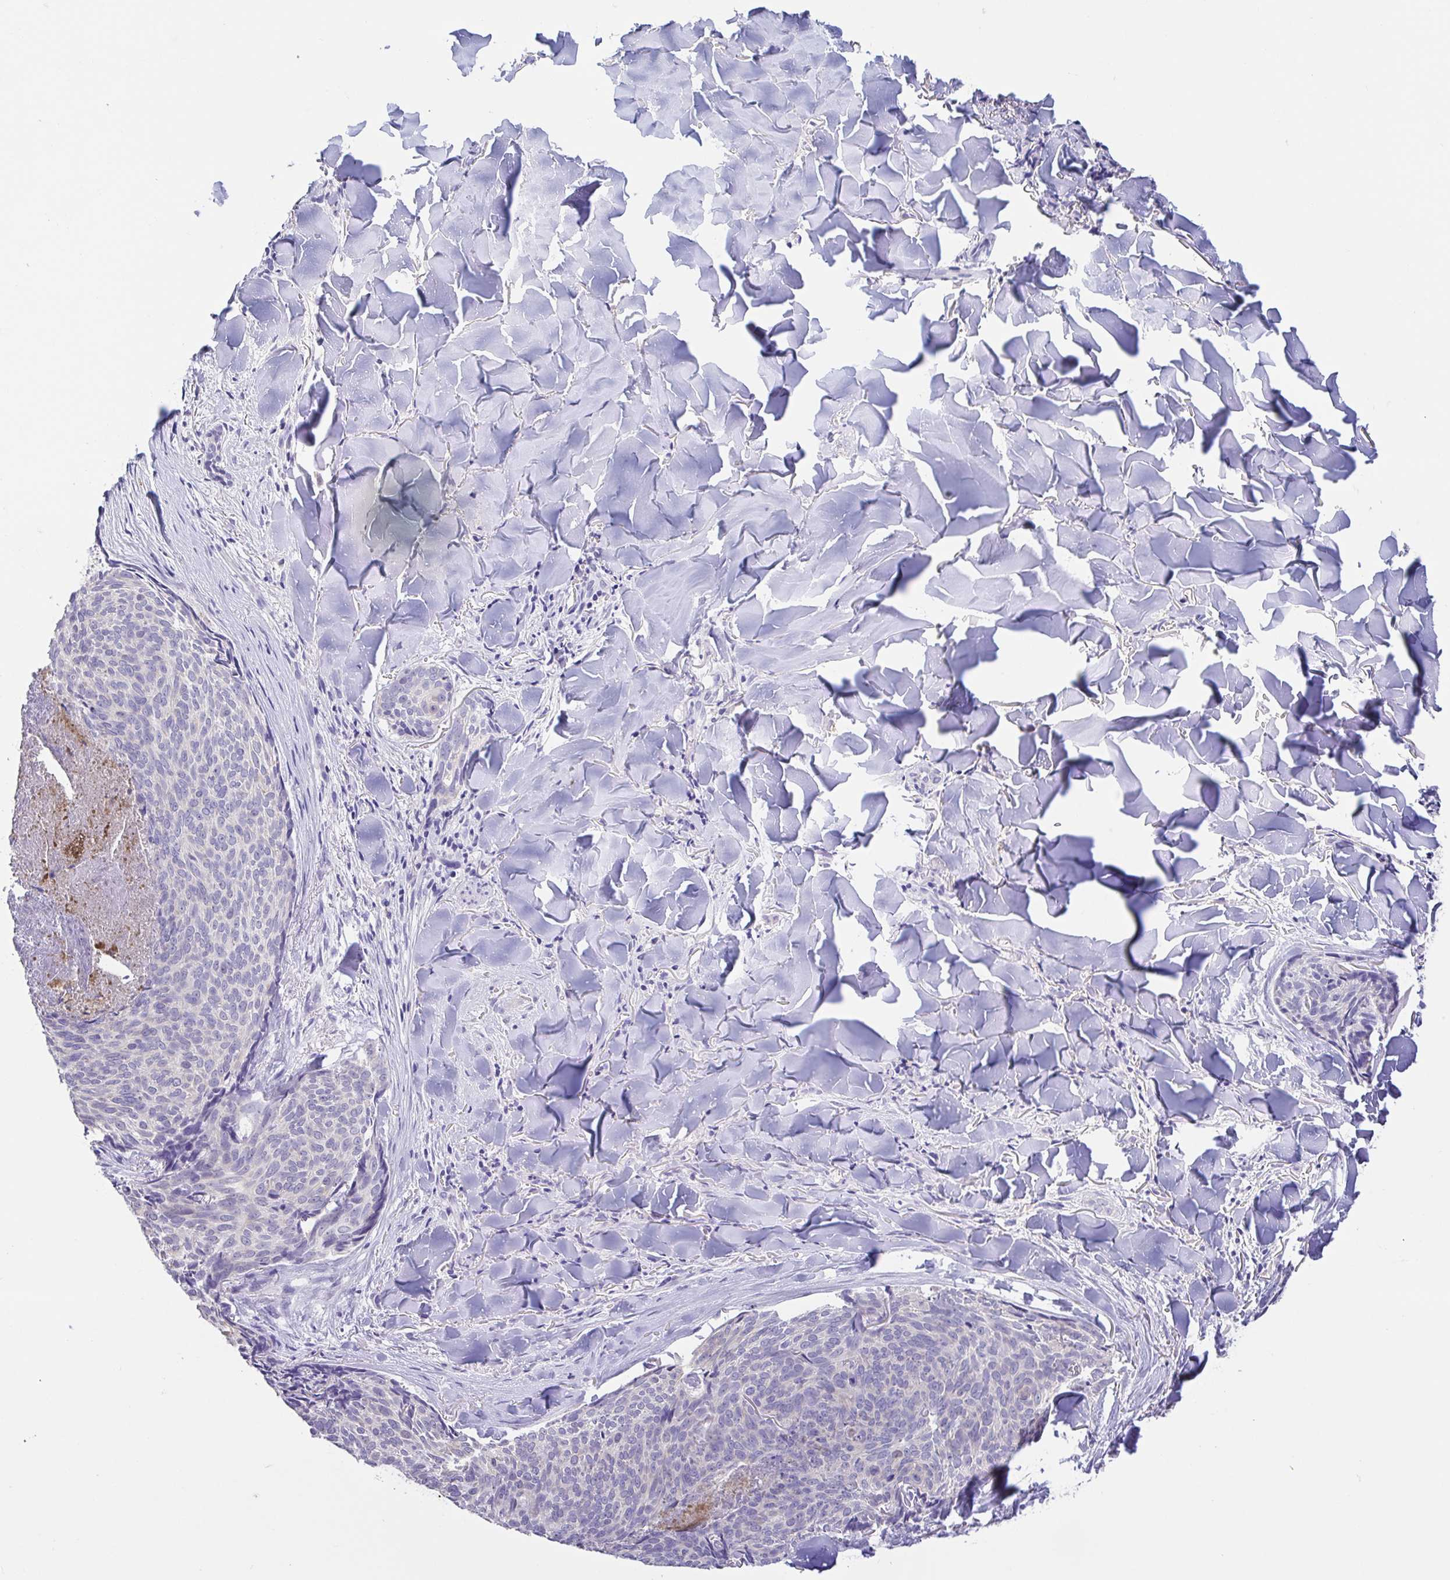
{"staining": {"intensity": "negative", "quantity": "none", "location": "none"}, "tissue": "skin cancer", "cell_type": "Tumor cells", "image_type": "cancer", "snomed": [{"axis": "morphology", "description": "Basal cell carcinoma"}, {"axis": "topography", "description": "Skin"}], "caption": "IHC histopathology image of human skin basal cell carcinoma stained for a protein (brown), which shows no positivity in tumor cells.", "gene": "FABP3", "patient": {"sex": "female", "age": 82}}